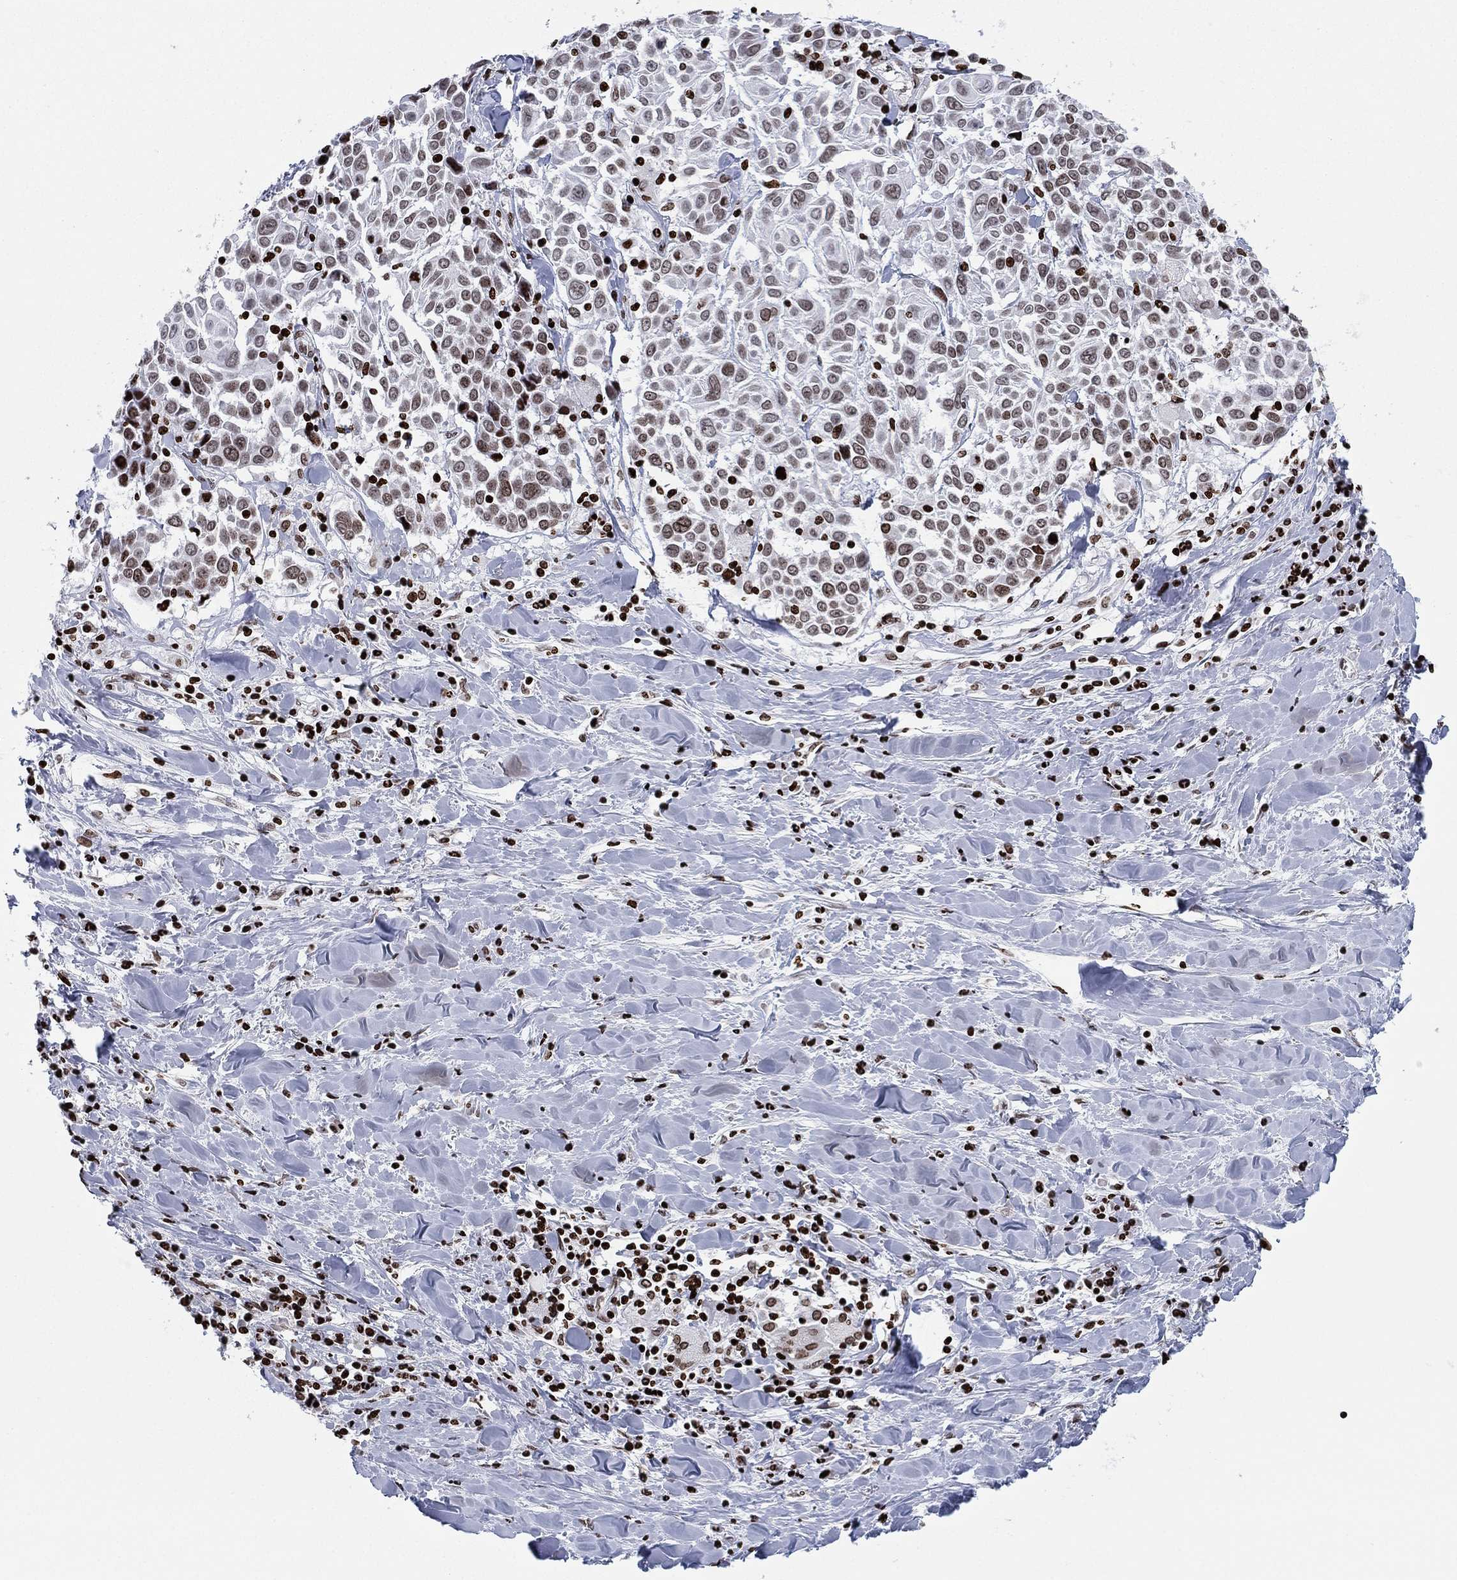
{"staining": {"intensity": "moderate", "quantity": "<25%", "location": "nuclear"}, "tissue": "lung cancer", "cell_type": "Tumor cells", "image_type": "cancer", "snomed": [{"axis": "morphology", "description": "Squamous cell carcinoma, NOS"}, {"axis": "topography", "description": "Lung"}], "caption": "Lung cancer was stained to show a protein in brown. There is low levels of moderate nuclear staining in about <25% of tumor cells.", "gene": "MFSD14A", "patient": {"sex": "male", "age": 57}}